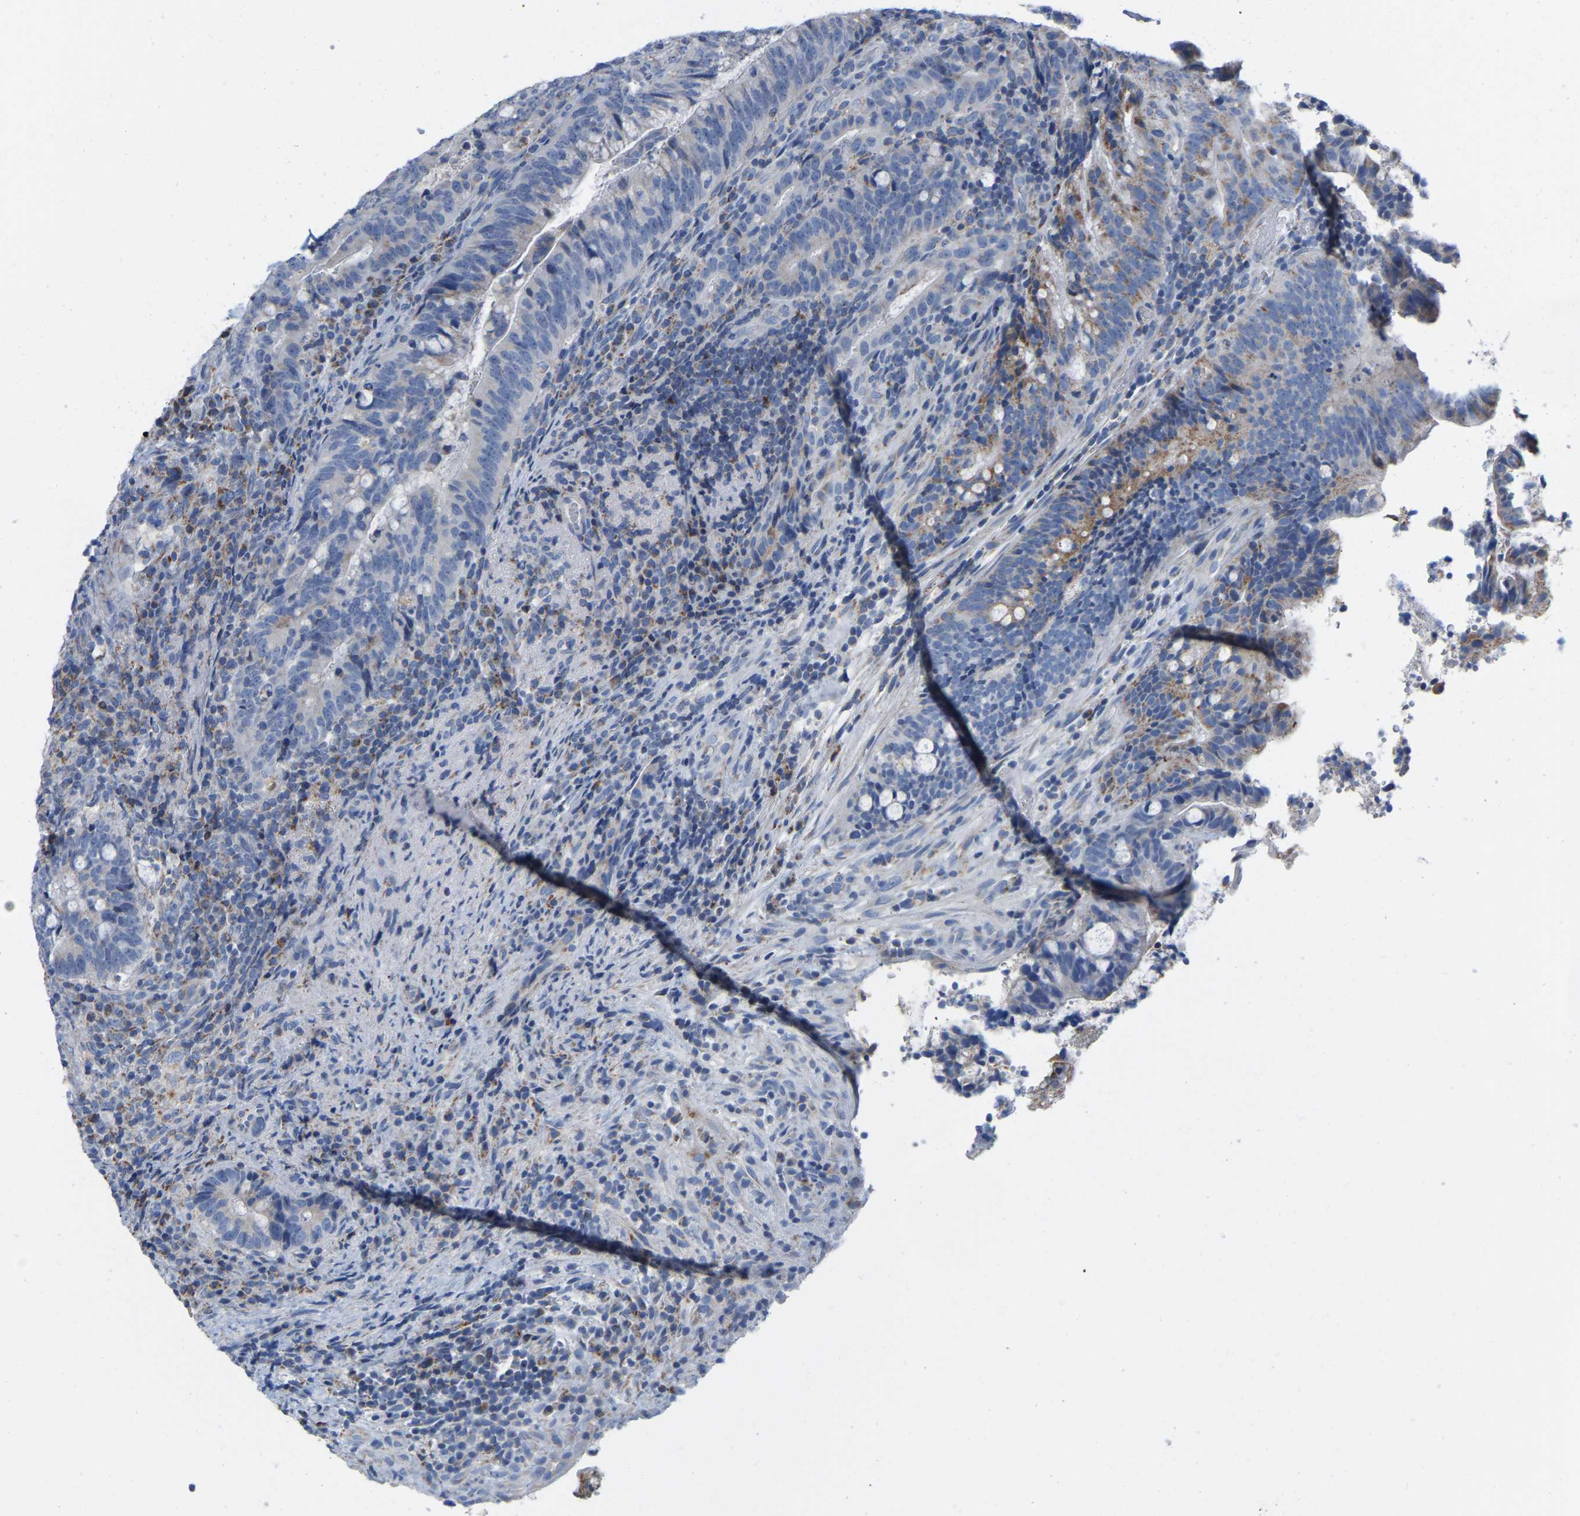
{"staining": {"intensity": "weak", "quantity": "<25%", "location": "cytoplasmic/membranous"}, "tissue": "colorectal cancer", "cell_type": "Tumor cells", "image_type": "cancer", "snomed": [{"axis": "morphology", "description": "Adenocarcinoma, NOS"}, {"axis": "topography", "description": "Colon"}], "caption": "Tumor cells are negative for protein expression in human colorectal cancer (adenocarcinoma). (Stains: DAB immunohistochemistry (IHC) with hematoxylin counter stain, Microscopy: brightfield microscopy at high magnification).", "gene": "CBLB", "patient": {"sex": "female", "age": 66}}